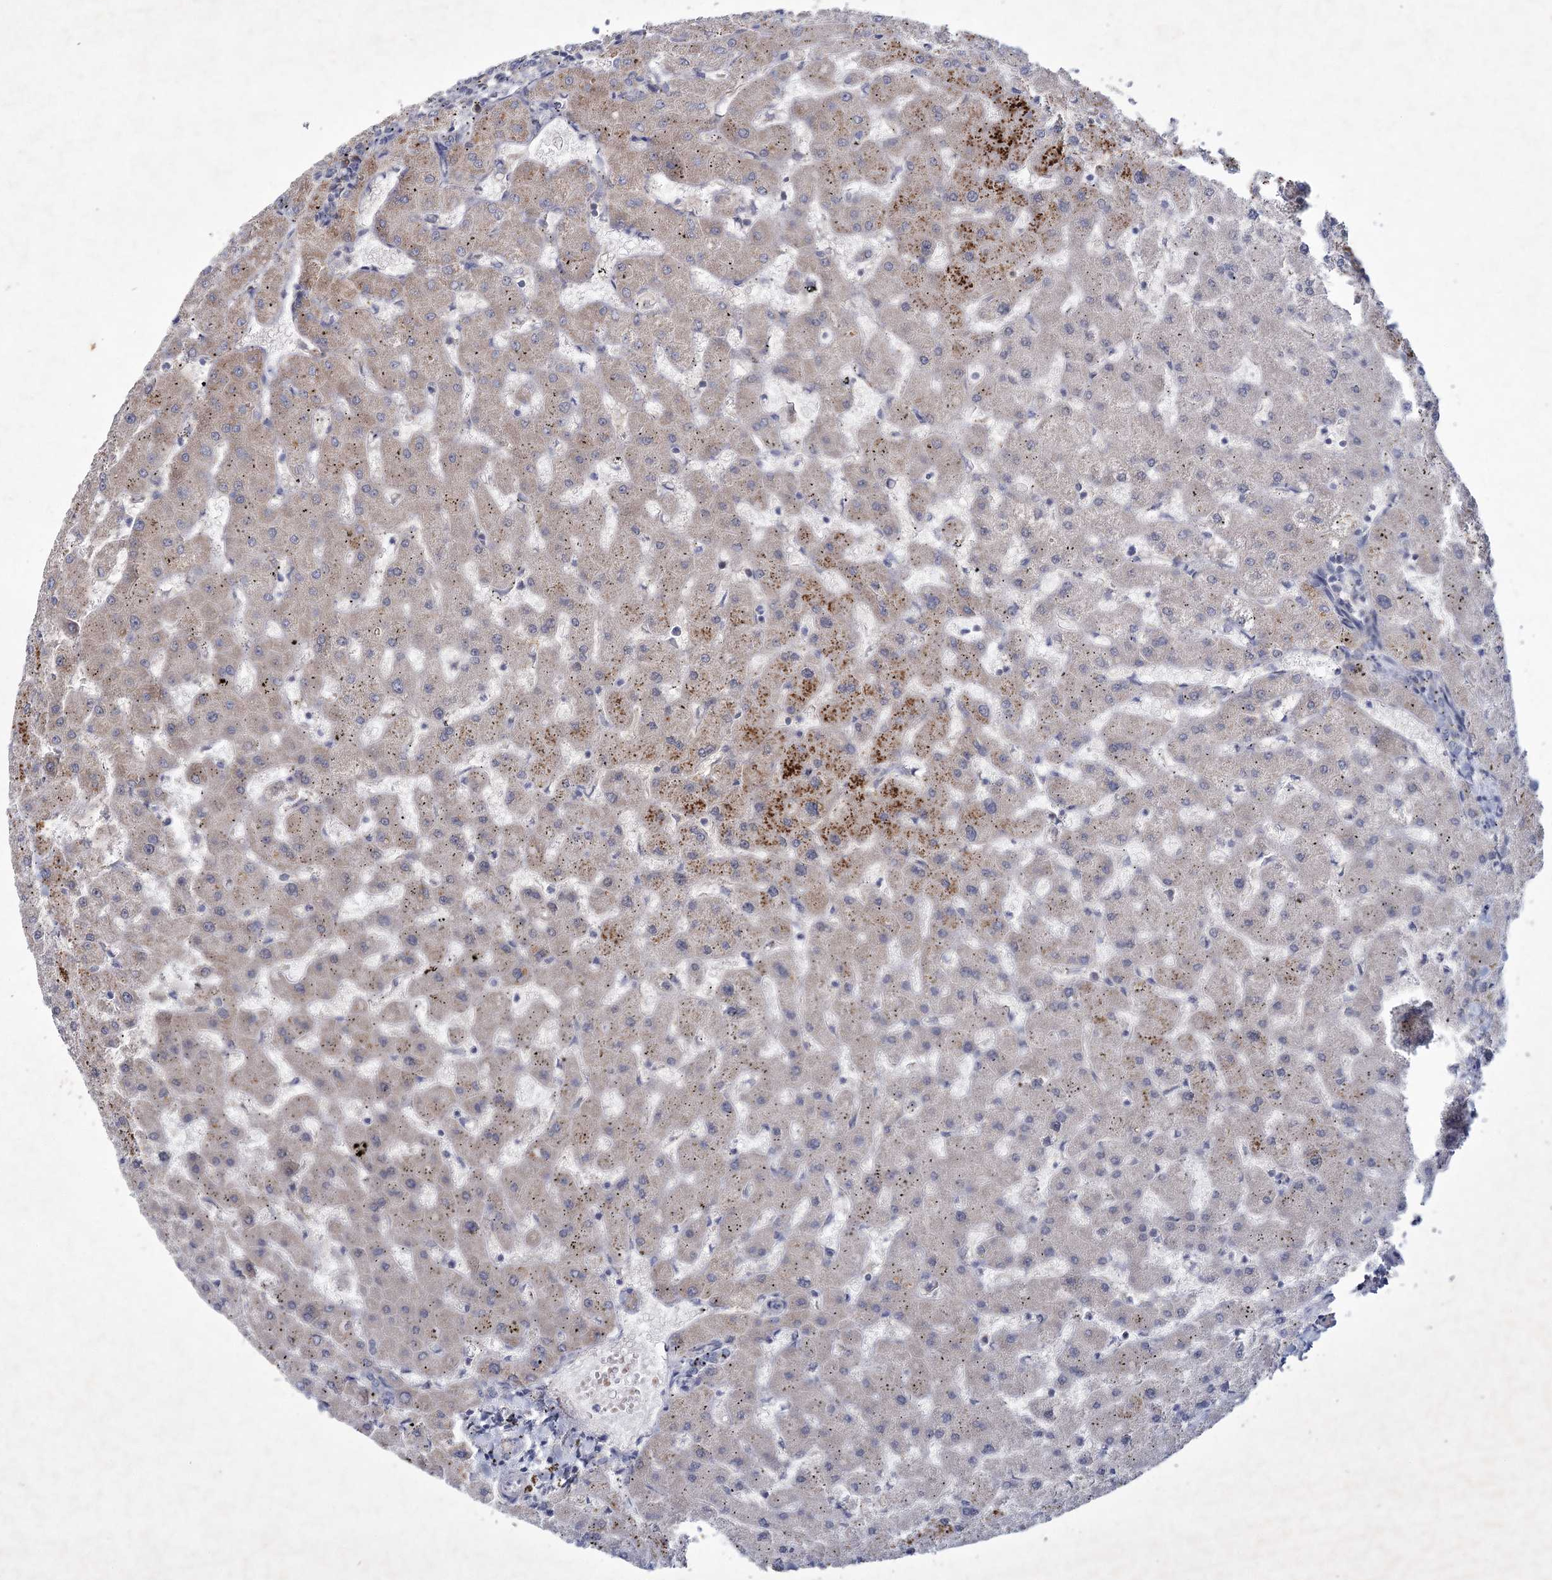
{"staining": {"intensity": "negative", "quantity": "none", "location": "none"}, "tissue": "liver", "cell_type": "Cholangiocytes", "image_type": "normal", "snomed": [{"axis": "morphology", "description": "Normal tissue, NOS"}, {"axis": "topography", "description": "Liver"}], "caption": "A photomicrograph of human liver is negative for staining in cholangiocytes.", "gene": "MRPL44", "patient": {"sex": "female", "age": 63}}